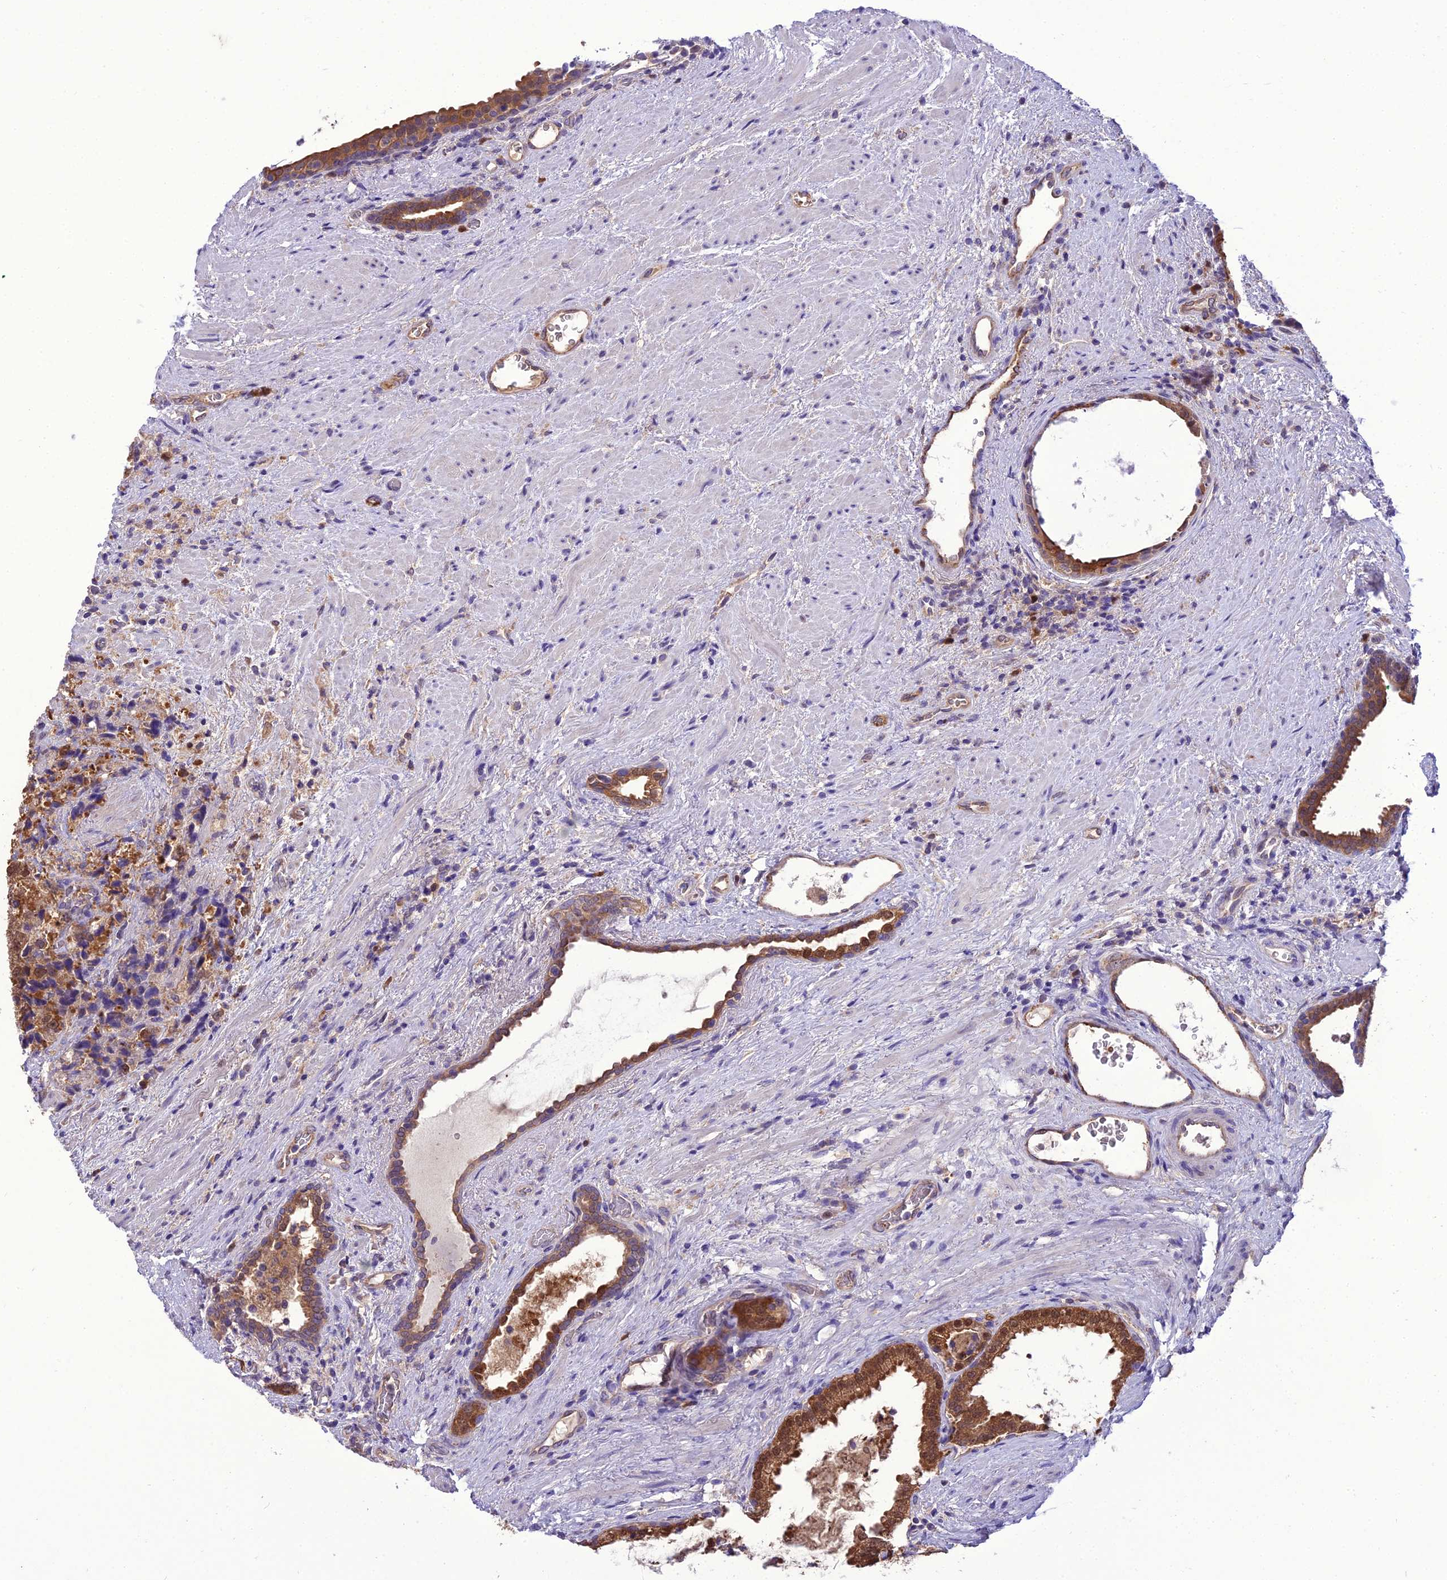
{"staining": {"intensity": "moderate", "quantity": ">75%", "location": "cytoplasmic/membranous,nuclear"}, "tissue": "prostate cancer", "cell_type": "Tumor cells", "image_type": "cancer", "snomed": [{"axis": "morphology", "description": "Adenocarcinoma, High grade"}, {"axis": "topography", "description": "Prostate"}], "caption": "Immunohistochemical staining of human prostate cancer exhibits moderate cytoplasmic/membranous and nuclear protein expression in approximately >75% of tumor cells.", "gene": "BORCS6", "patient": {"sex": "male", "age": 70}}